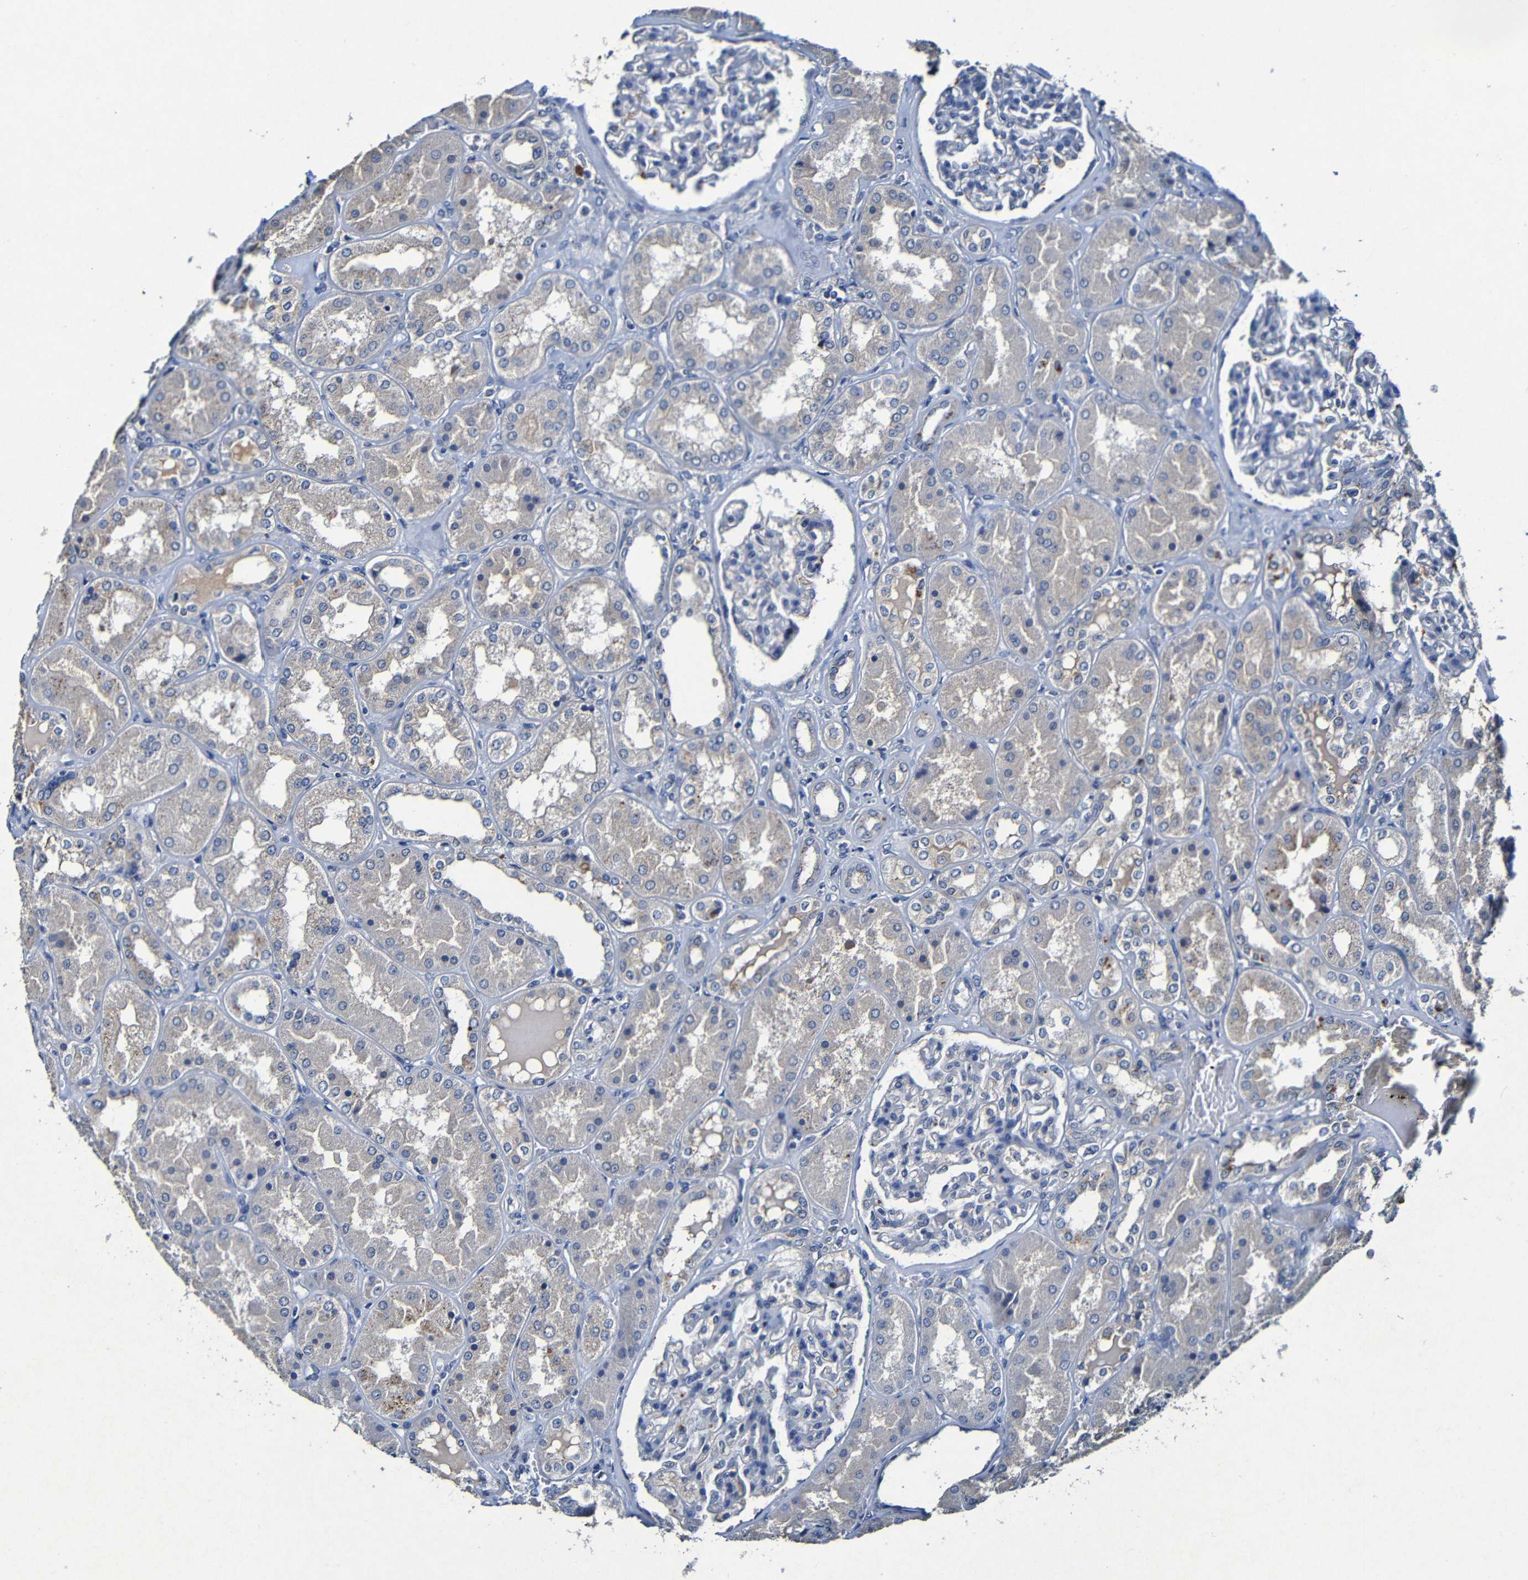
{"staining": {"intensity": "negative", "quantity": "none", "location": "none"}, "tissue": "kidney", "cell_type": "Cells in glomeruli", "image_type": "normal", "snomed": [{"axis": "morphology", "description": "Normal tissue, NOS"}, {"axis": "topography", "description": "Kidney"}], "caption": "Histopathology image shows no significant protein positivity in cells in glomeruli of unremarkable kidney. (DAB (3,3'-diaminobenzidine) immunohistochemistry (IHC) visualized using brightfield microscopy, high magnification).", "gene": "LRRC70", "patient": {"sex": "female", "age": 56}}